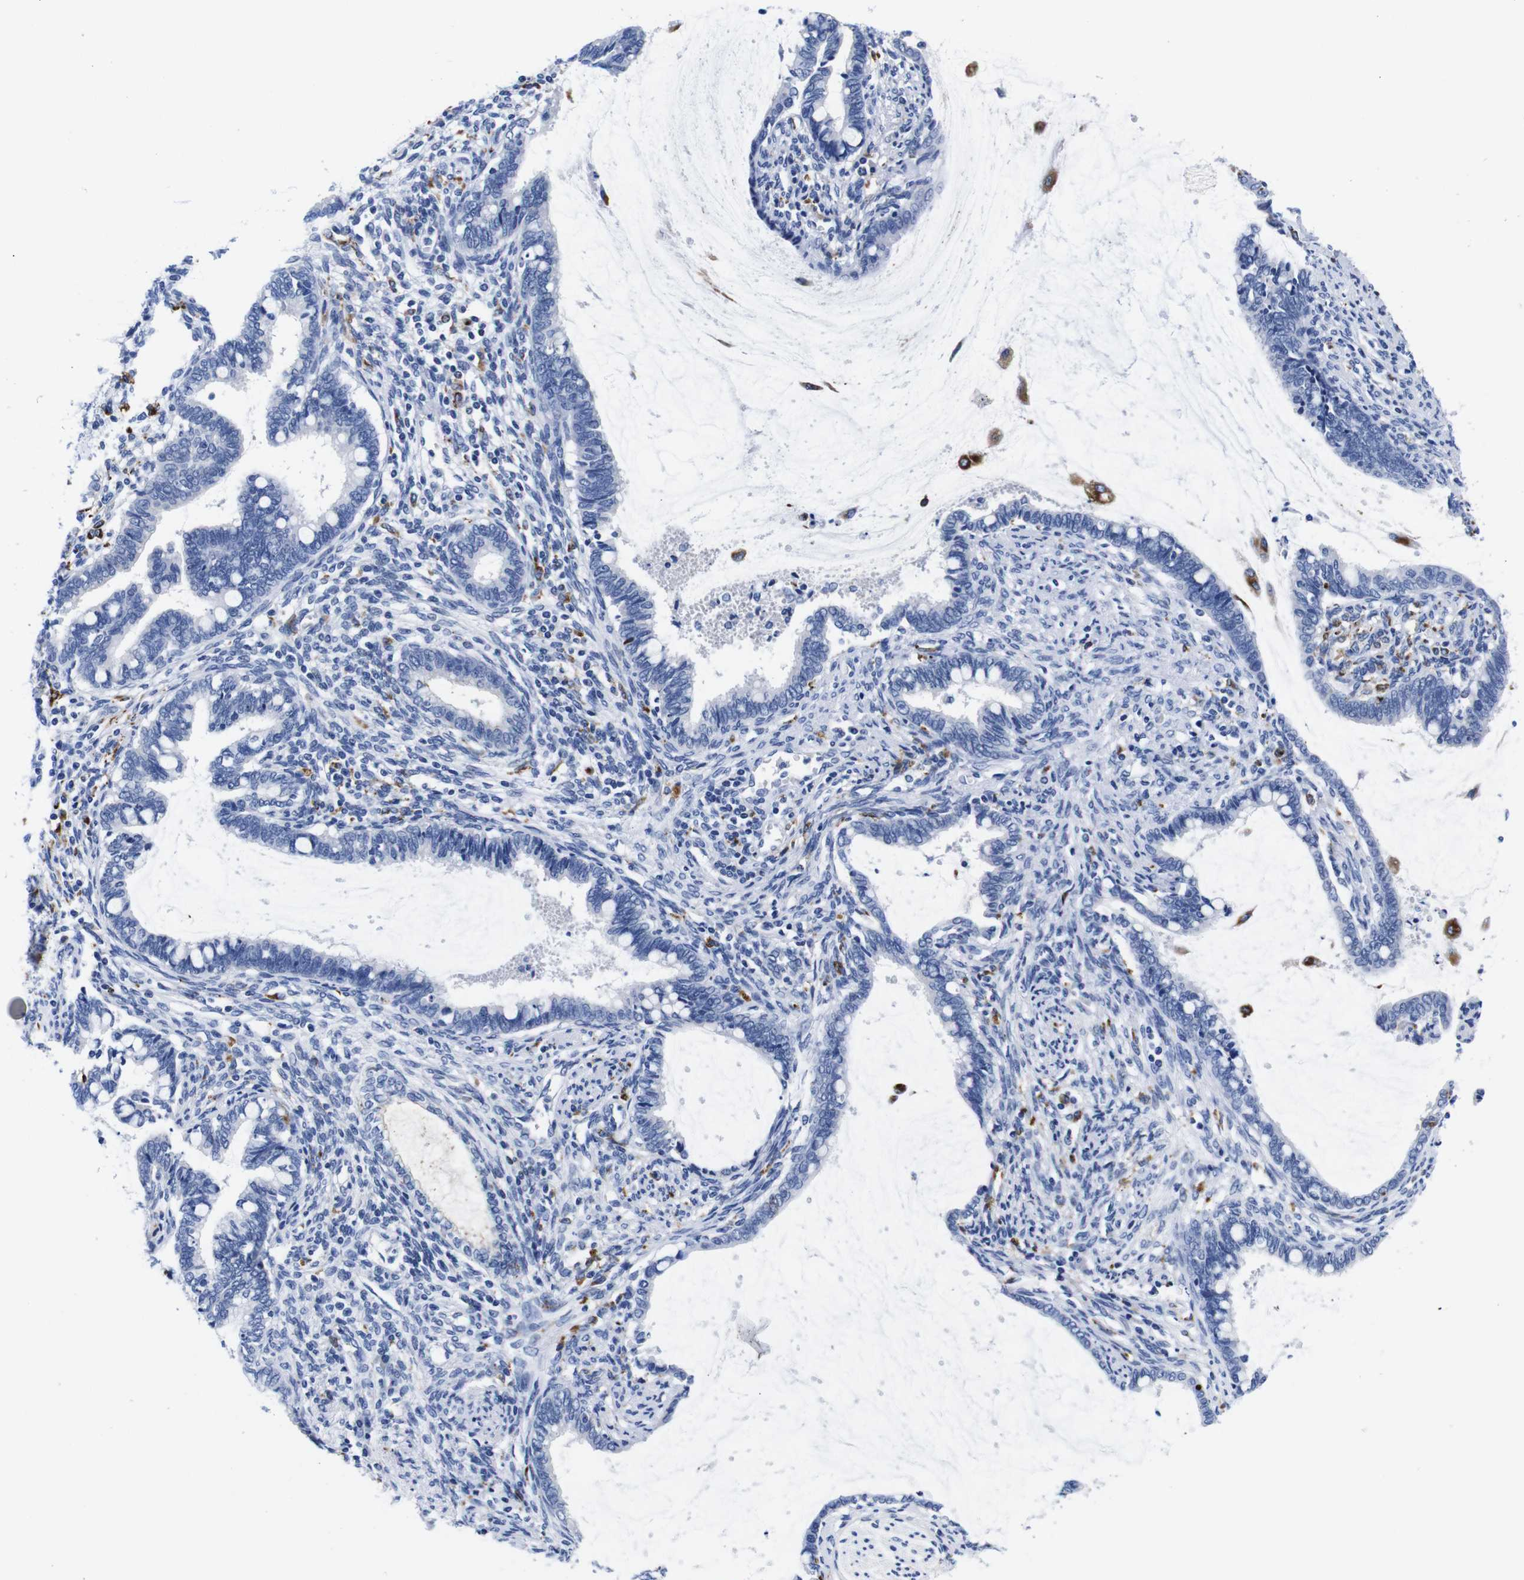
{"staining": {"intensity": "negative", "quantity": "none", "location": "none"}, "tissue": "cervical cancer", "cell_type": "Tumor cells", "image_type": "cancer", "snomed": [{"axis": "morphology", "description": "Adenocarcinoma, NOS"}, {"axis": "topography", "description": "Cervix"}], "caption": "There is no significant positivity in tumor cells of cervical cancer (adenocarcinoma).", "gene": "HLA-DMB", "patient": {"sex": "female", "age": 44}}